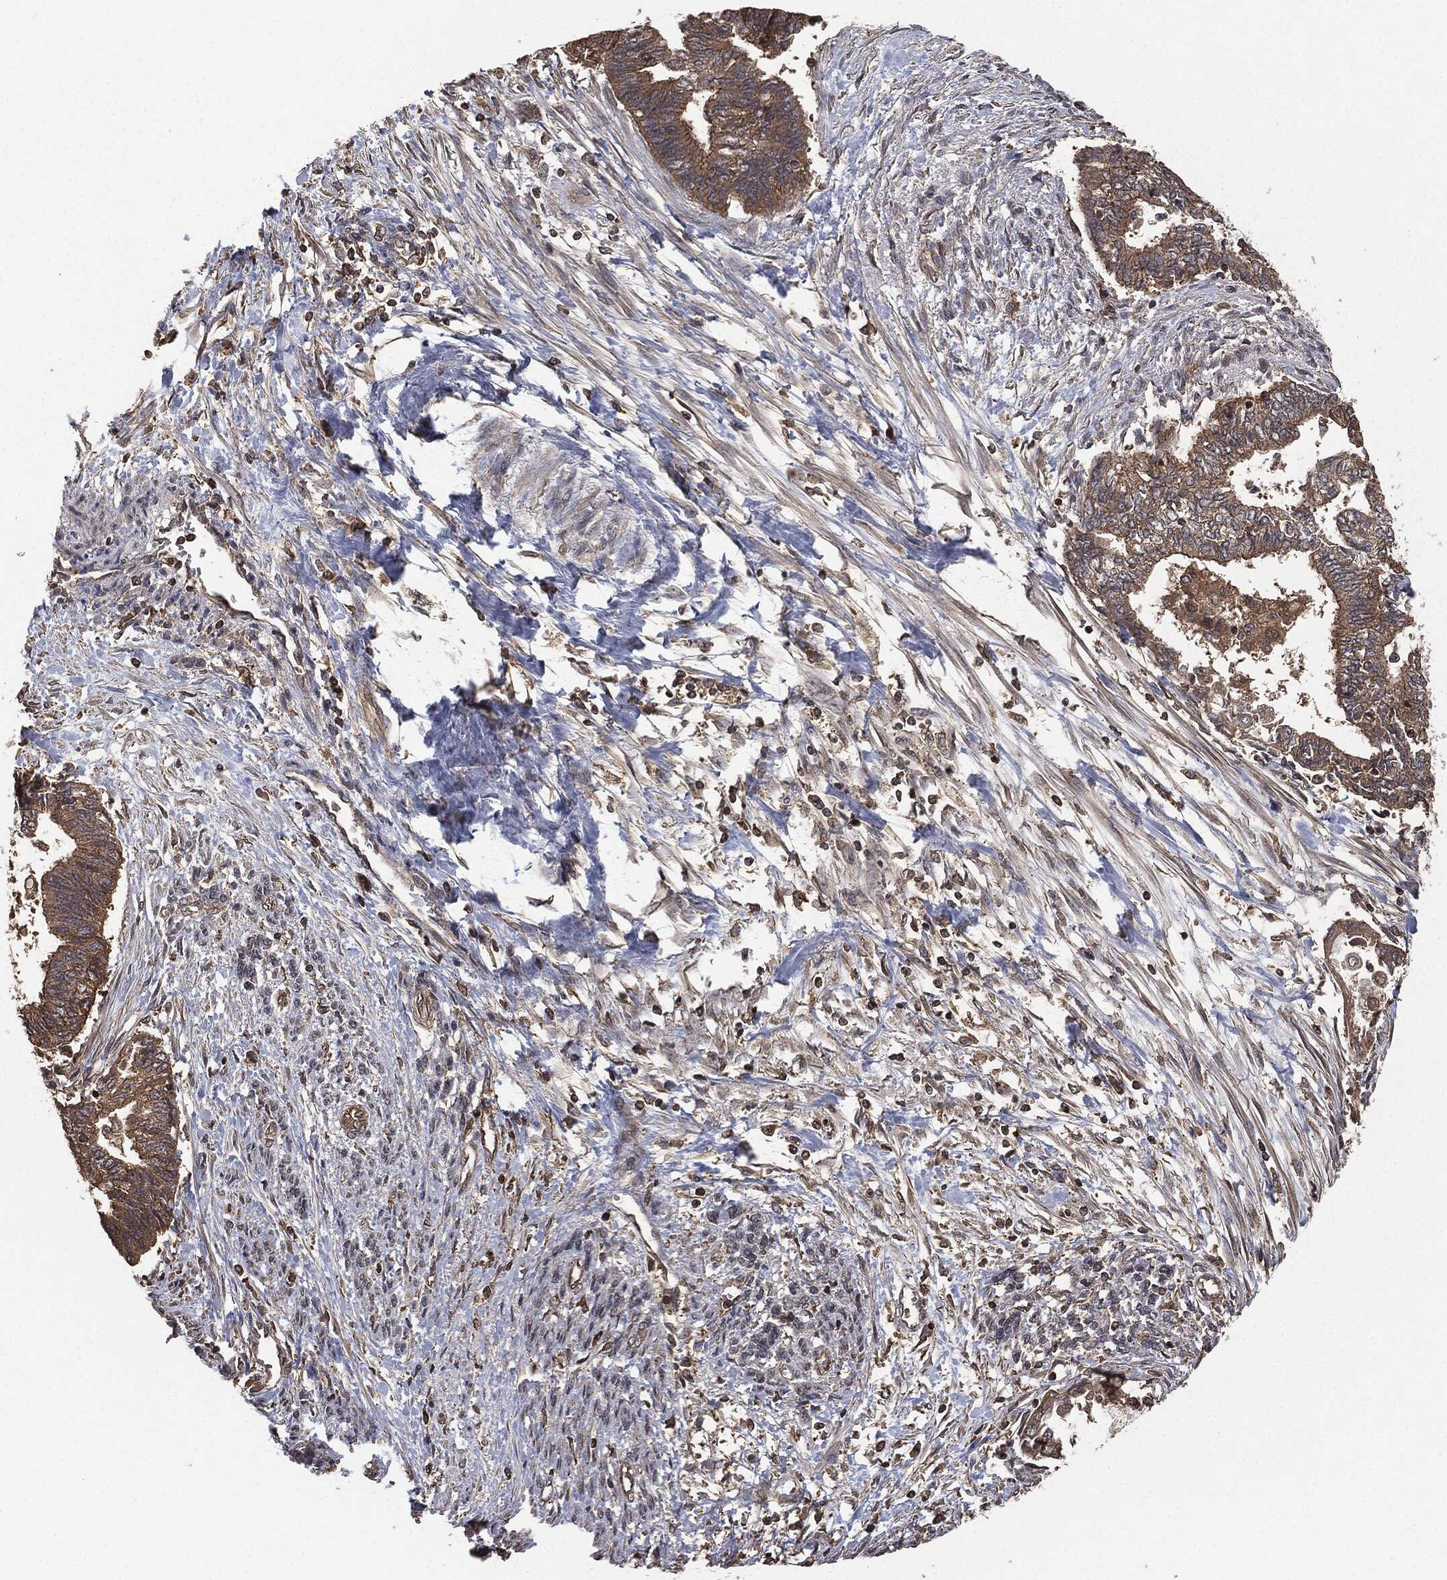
{"staining": {"intensity": "moderate", "quantity": "25%-75%", "location": "cytoplasmic/membranous"}, "tissue": "endometrial cancer", "cell_type": "Tumor cells", "image_type": "cancer", "snomed": [{"axis": "morphology", "description": "Adenocarcinoma, NOS"}, {"axis": "topography", "description": "Endometrium"}], "caption": "Adenocarcinoma (endometrial) stained with DAB (3,3'-diaminobenzidine) IHC exhibits medium levels of moderate cytoplasmic/membranous staining in about 25%-75% of tumor cells.", "gene": "ERBIN", "patient": {"sex": "female", "age": 65}}